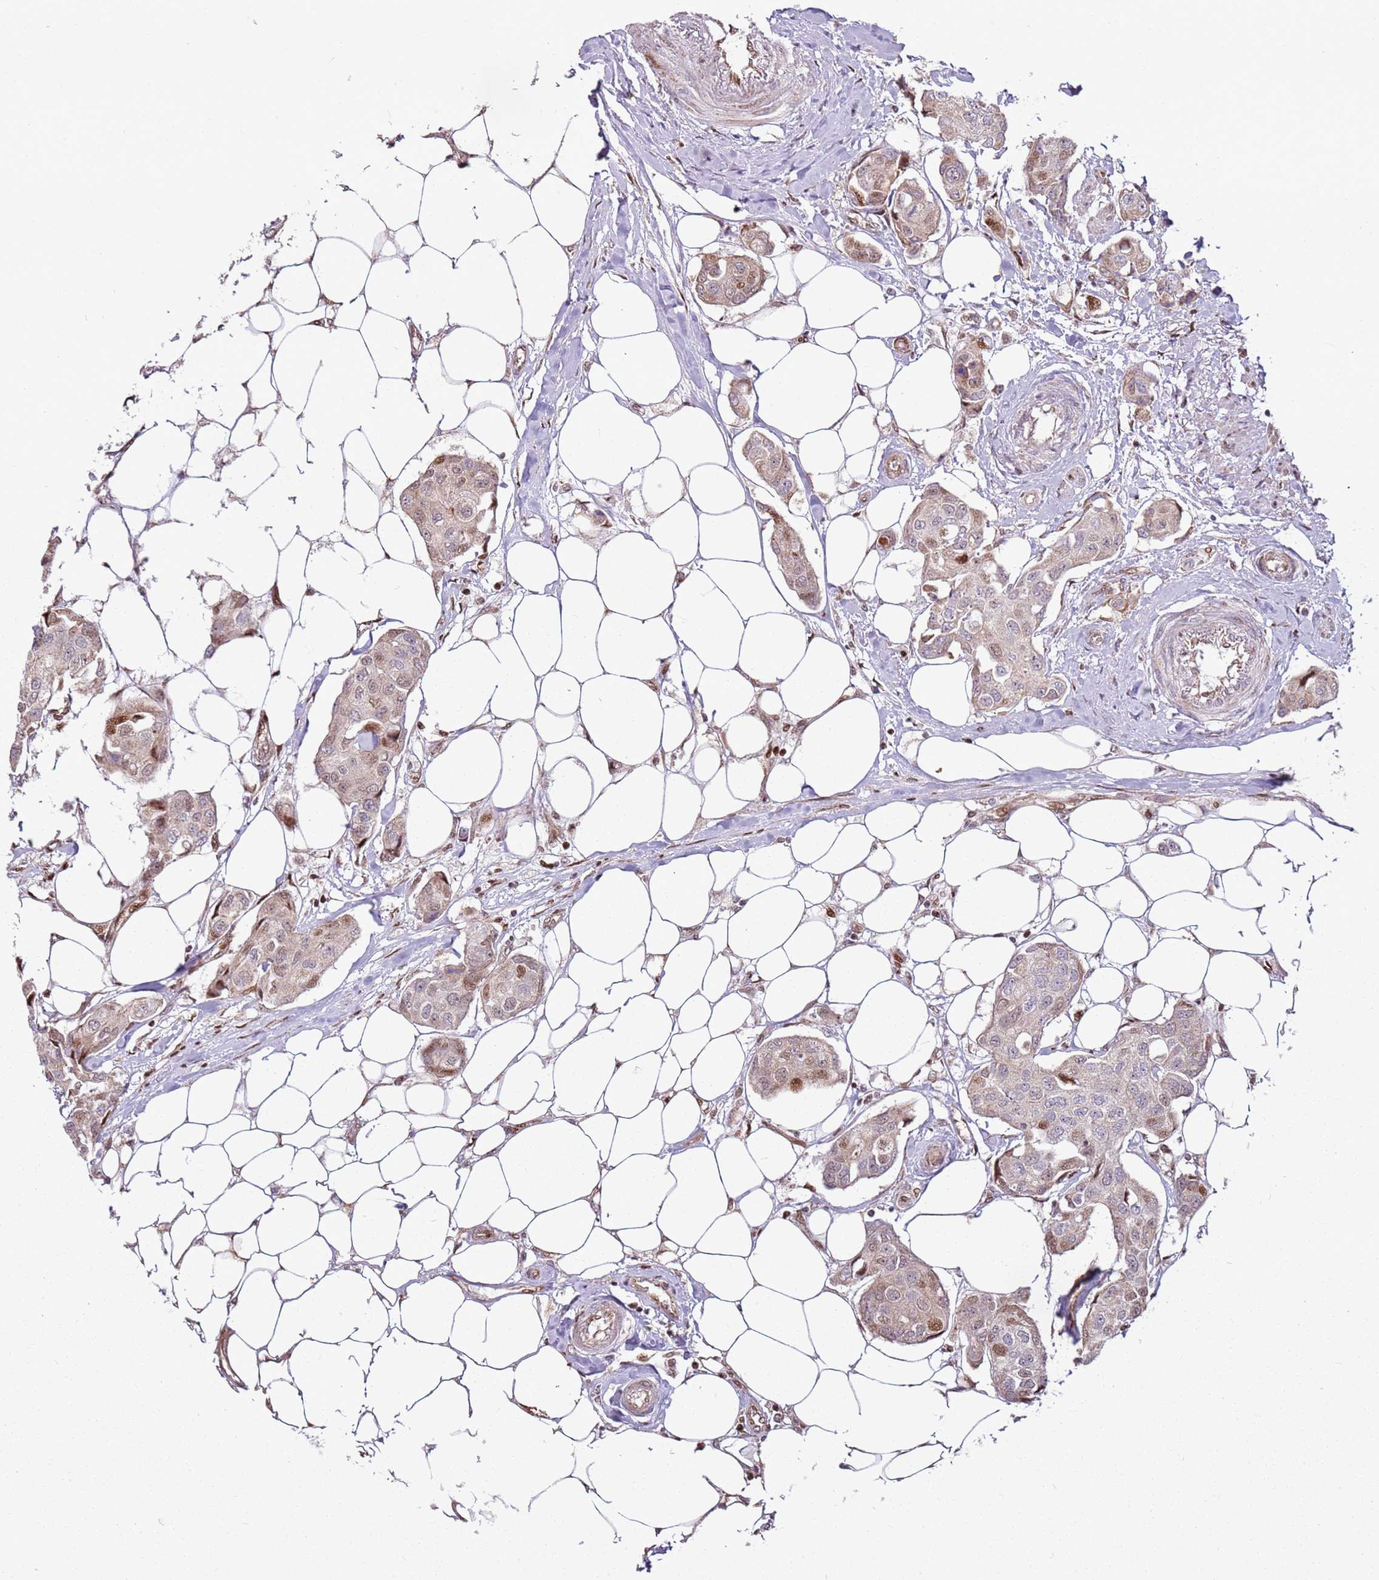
{"staining": {"intensity": "moderate", "quantity": "<25%", "location": "nuclear"}, "tissue": "breast cancer", "cell_type": "Tumor cells", "image_type": "cancer", "snomed": [{"axis": "morphology", "description": "Duct carcinoma"}, {"axis": "topography", "description": "Breast"}, {"axis": "topography", "description": "Lymph node"}], "caption": "Brown immunohistochemical staining in breast cancer reveals moderate nuclear staining in about <25% of tumor cells.", "gene": "PCTP", "patient": {"sex": "female", "age": 80}}